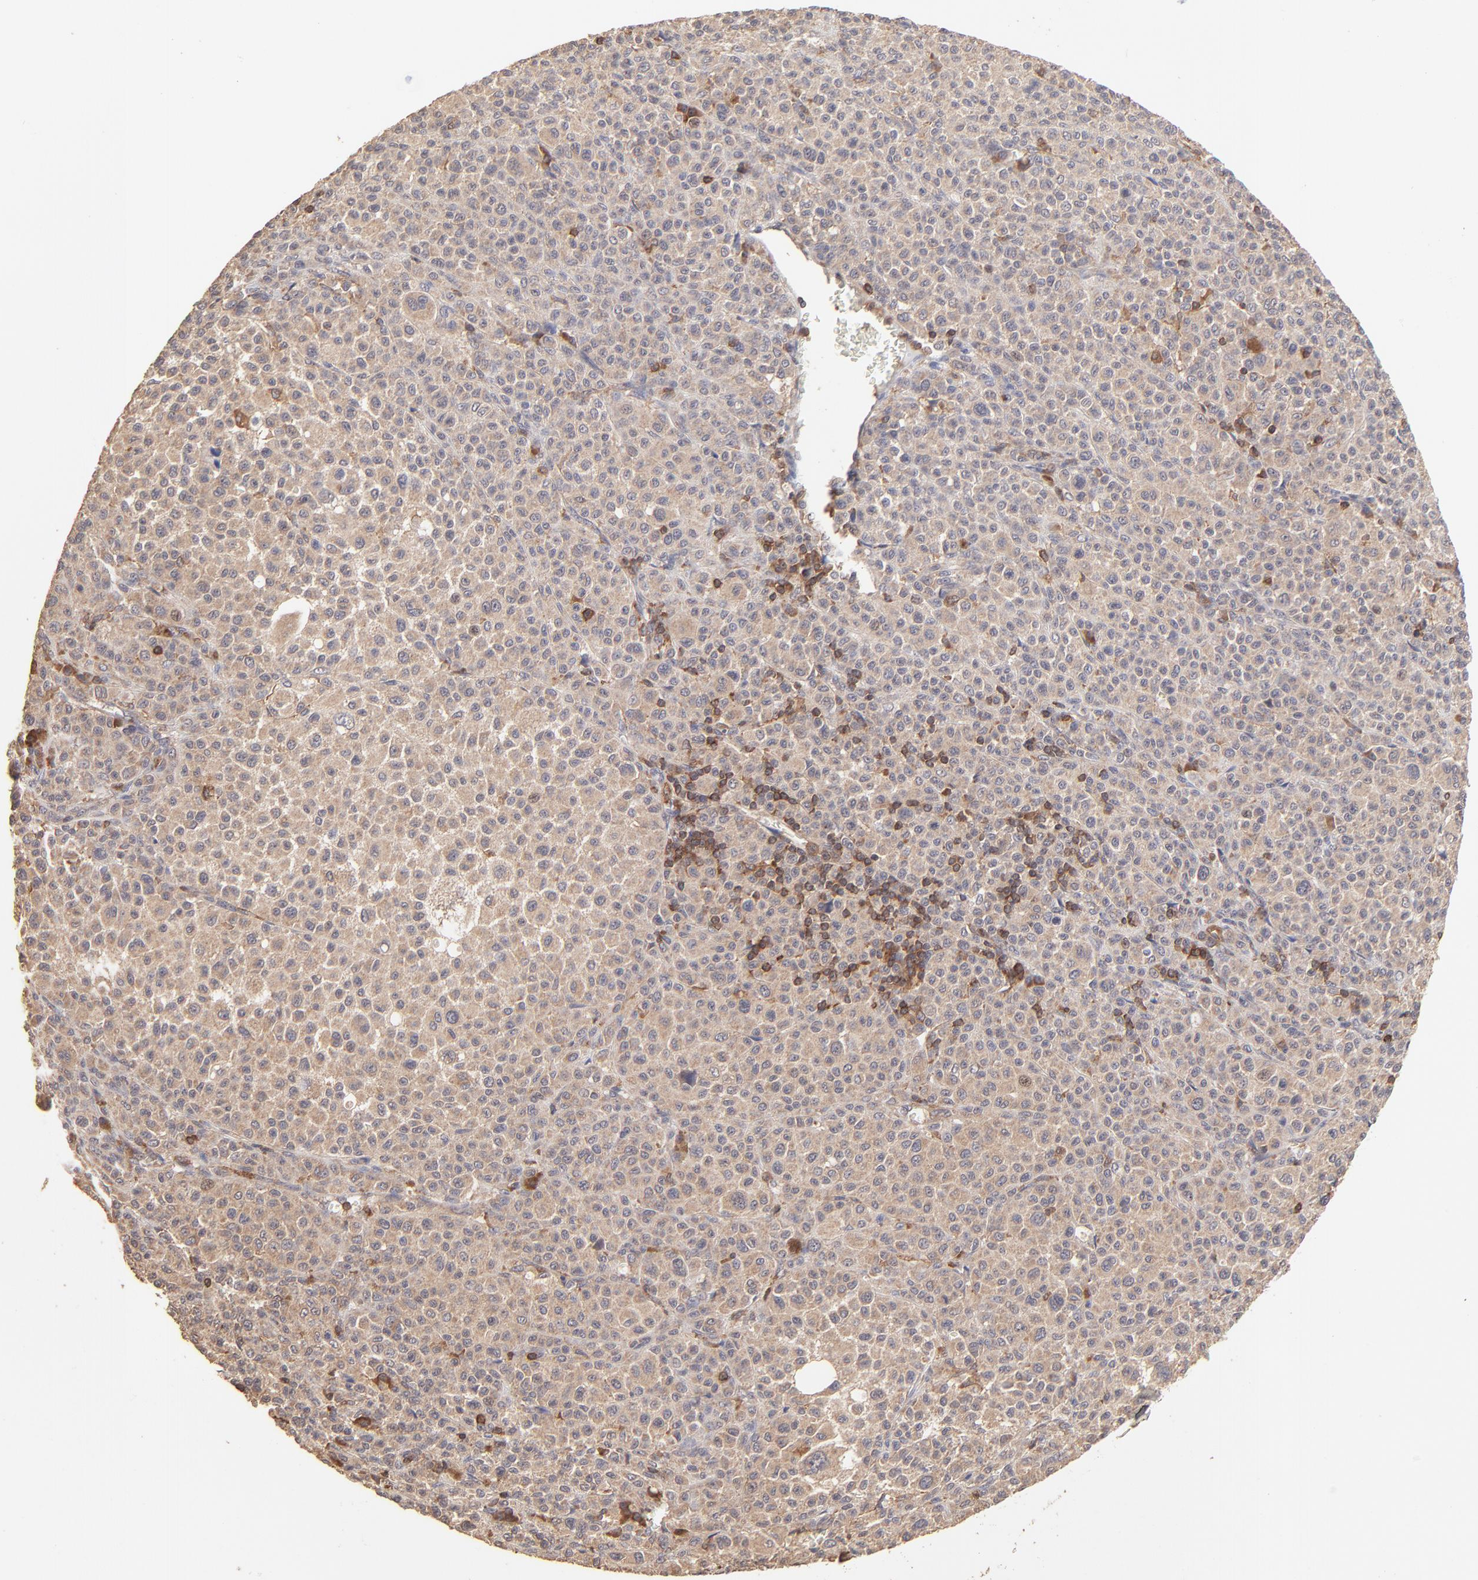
{"staining": {"intensity": "moderate", "quantity": ">75%", "location": "cytoplasmic/membranous"}, "tissue": "melanoma", "cell_type": "Tumor cells", "image_type": "cancer", "snomed": [{"axis": "morphology", "description": "Malignant melanoma, Metastatic site"}, {"axis": "topography", "description": "Skin"}], "caption": "Moderate cytoplasmic/membranous staining is seen in approximately >75% of tumor cells in melanoma.", "gene": "STON2", "patient": {"sex": "female", "age": 74}}